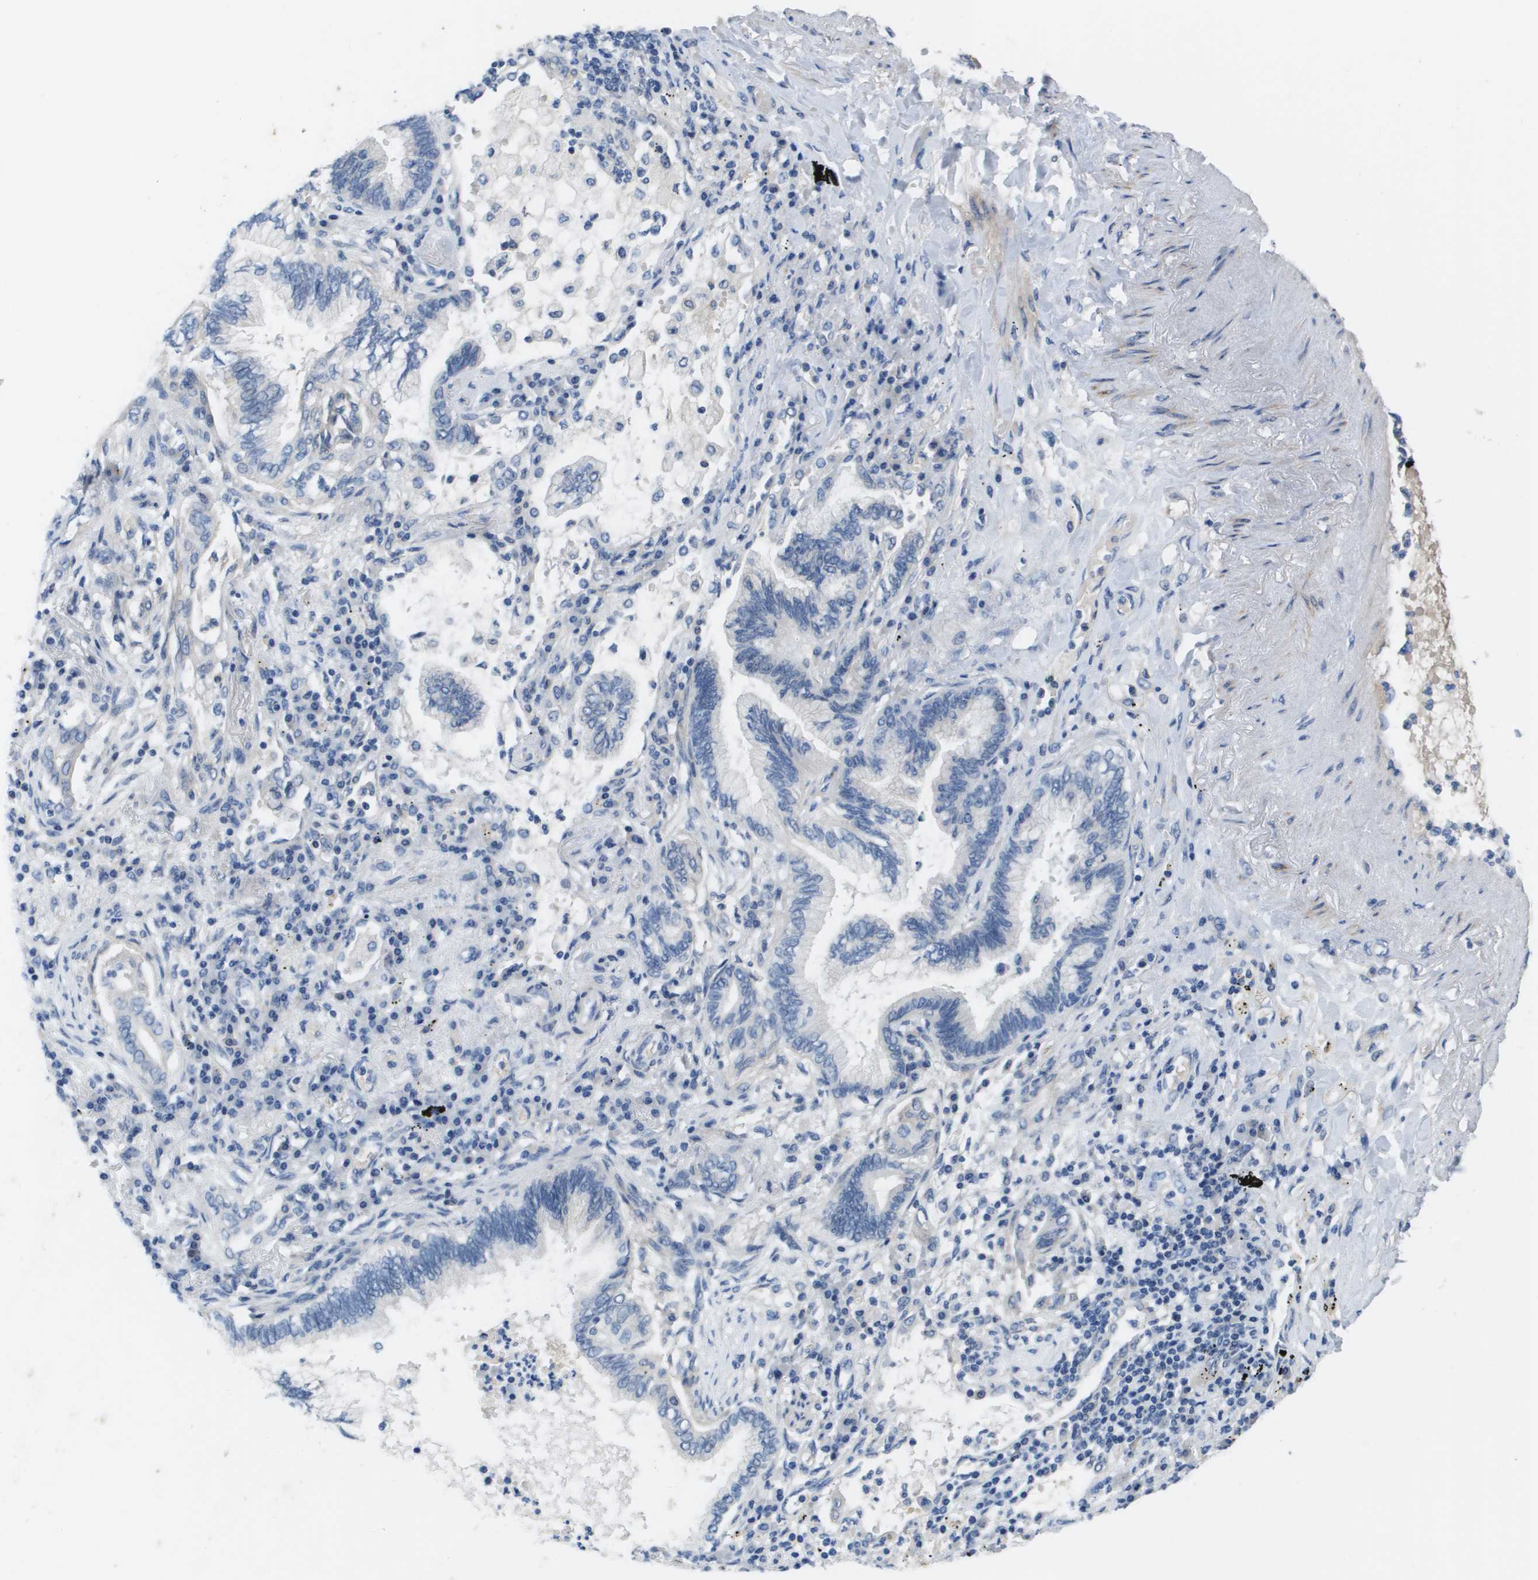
{"staining": {"intensity": "negative", "quantity": "none", "location": "none"}, "tissue": "lung cancer", "cell_type": "Tumor cells", "image_type": "cancer", "snomed": [{"axis": "morphology", "description": "Normal tissue, NOS"}, {"axis": "morphology", "description": "Adenocarcinoma, NOS"}, {"axis": "topography", "description": "Bronchus"}, {"axis": "topography", "description": "Lung"}], "caption": "Lung cancer (adenocarcinoma) stained for a protein using immunohistochemistry demonstrates no staining tumor cells.", "gene": "NCS1", "patient": {"sex": "female", "age": 70}}